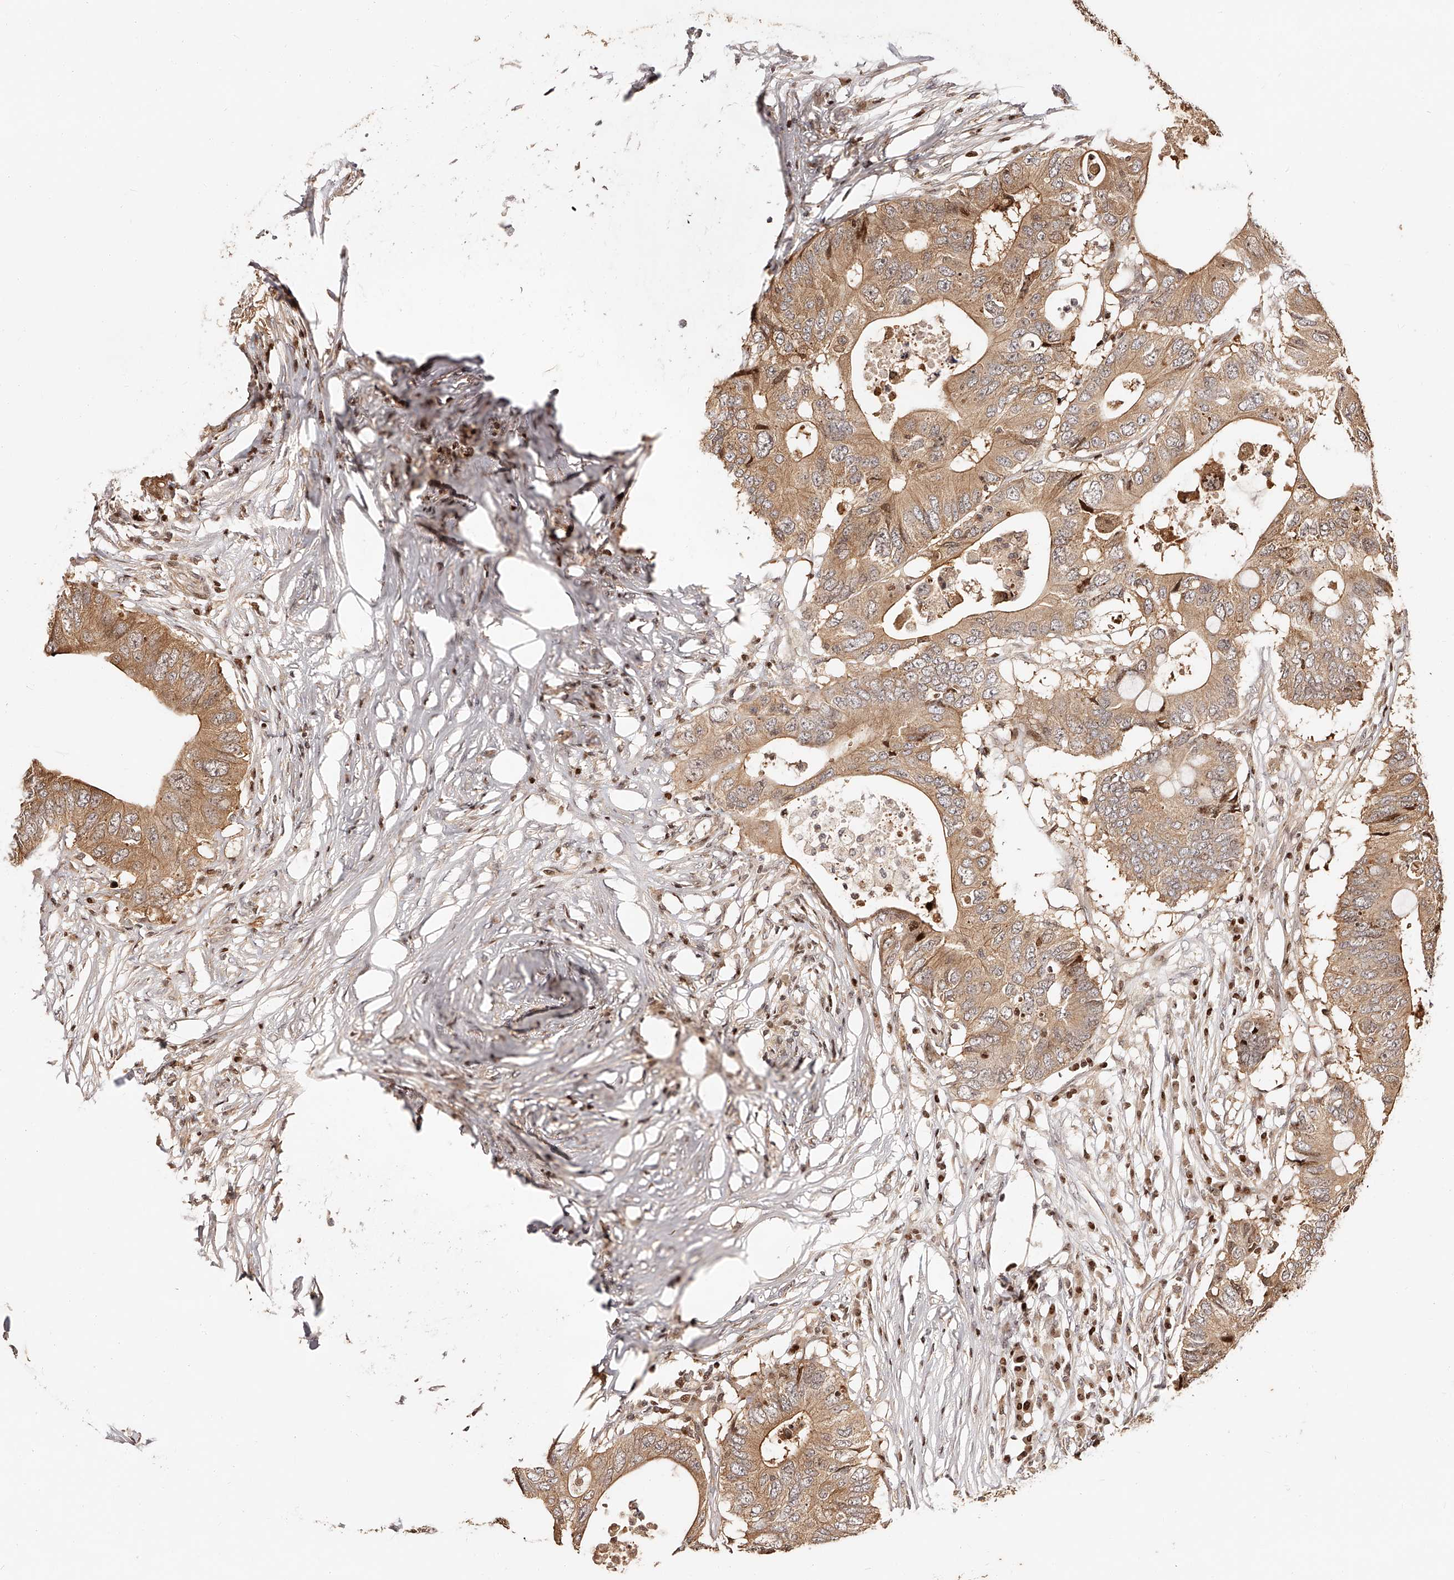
{"staining": {"intensity": "moderate", "quantity": ">75%", "location": "cytoplasmic/membranous"}, "tissue": "colorectal cancer", "cell_type": "Tumor cells", "image_type": "cancer", "snomed": [{"axis": "morphology", "description": "Adenocarcinoma, NOS"}, {"axis": "topography", "description": "Colon"}], "caption": "Protein staining by immunohistochemistry demonstrates moderate cytoplasmic/membranous staining in about >75% of tumor cells in adenocarcinoma (colorectal). (brown staining indicates protein expression, while blue staining denotes nuclei).", "gene": "PFDN2", "patient": {"sex": "male", "age": 71}}